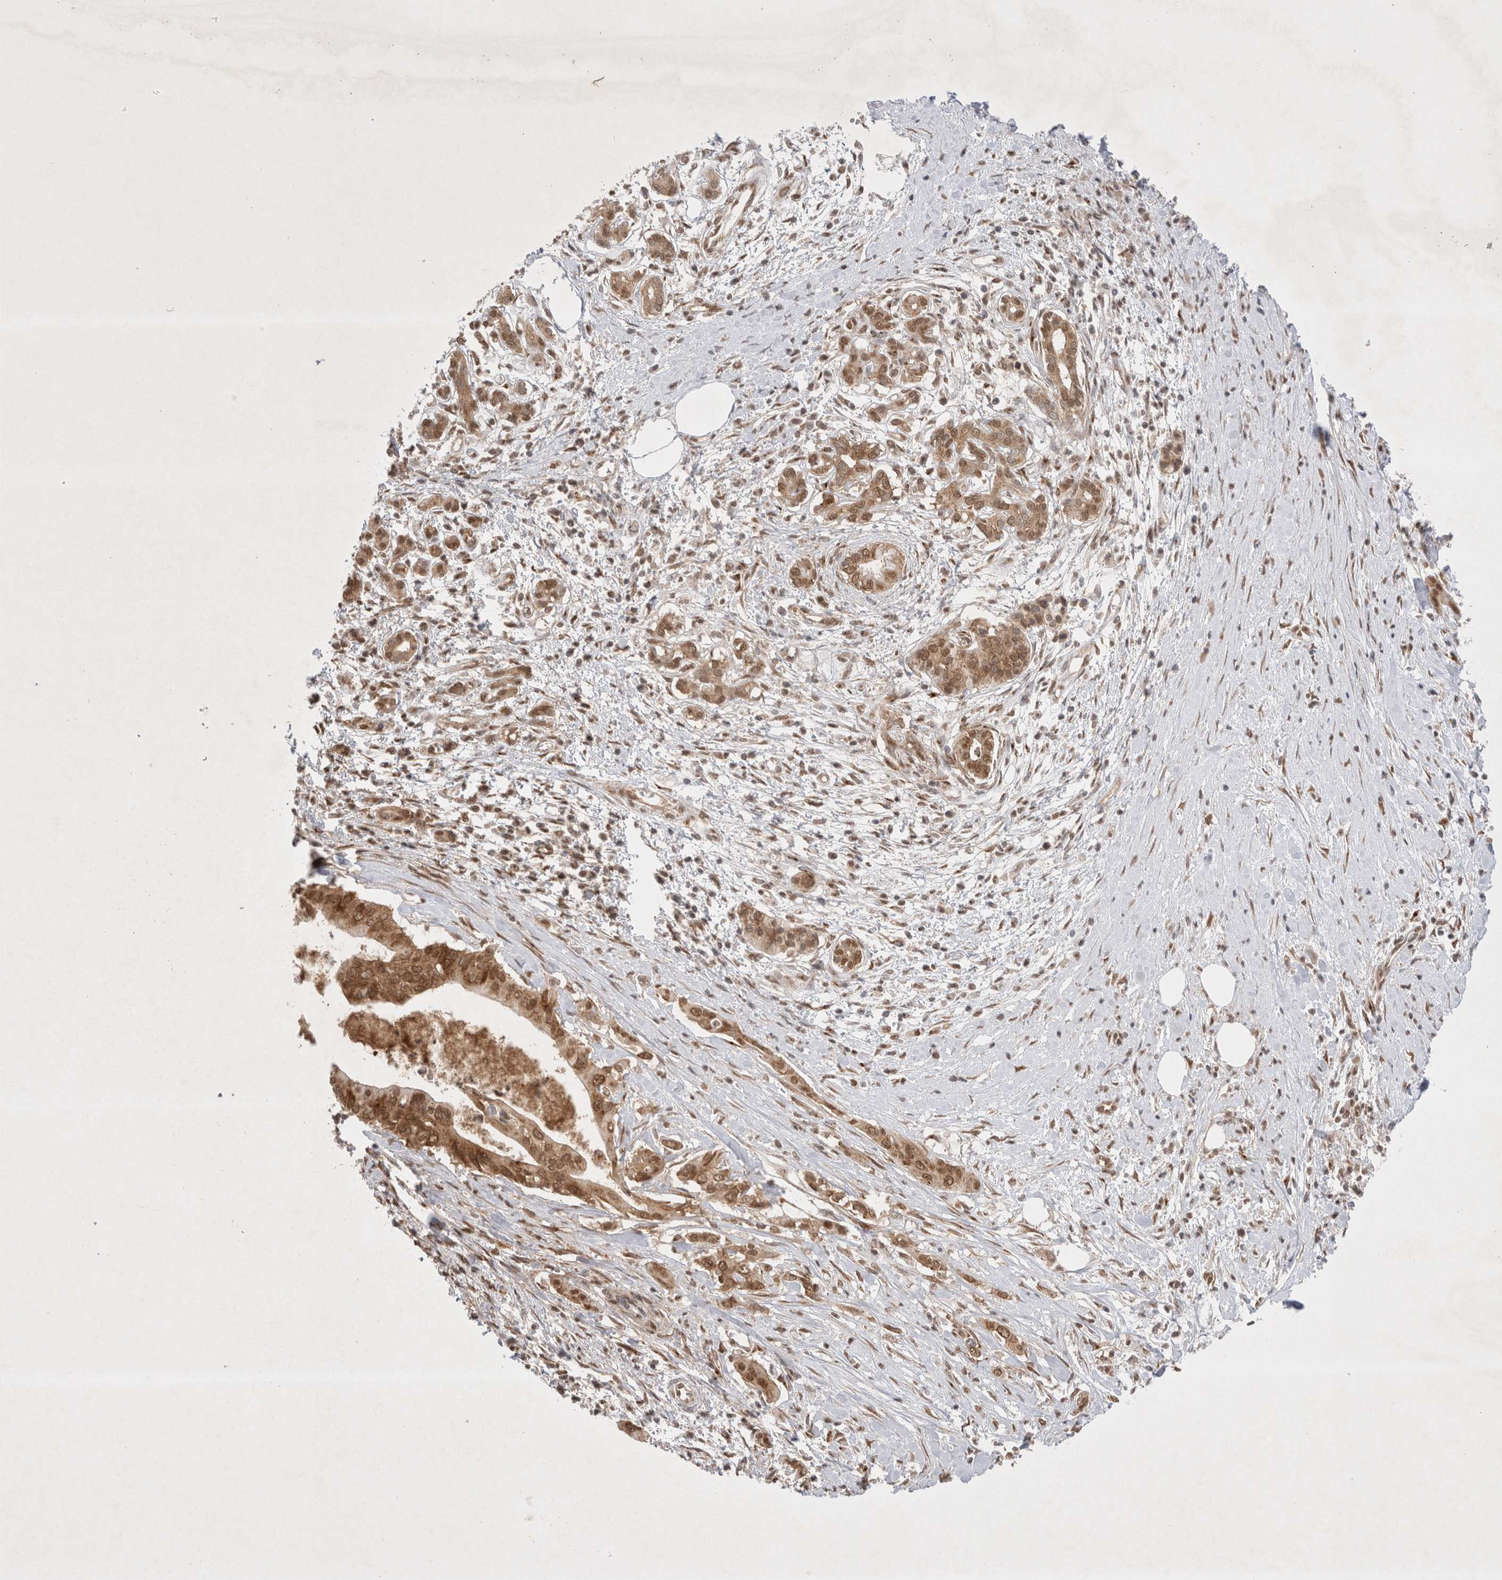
{"staining": {"intensity": "moderate", "quantity": ">75%", "location": "cytoplasmic/membranous,nuclear"}, "tissue": "pancreatic cancer", "cell_type": "Tumor cells", "image_type": "cancer", "snomed": [{"axis": "morphology", "description": "Adenocarcinoma, NOS"}, {"axis": "topography", "description": "Pancreas"}], "caption": "Immunohistochemistry (IHC) image of human pancreatic cancer (adenocarcinoma) stained for a protein (brown), which displays medium levels of moderate cytoplasmic/membranous and nuclear positivity in about >75% of tumor cells.", "gene": "WIPF2", "patient": {"sex": "male", "age": 58}}